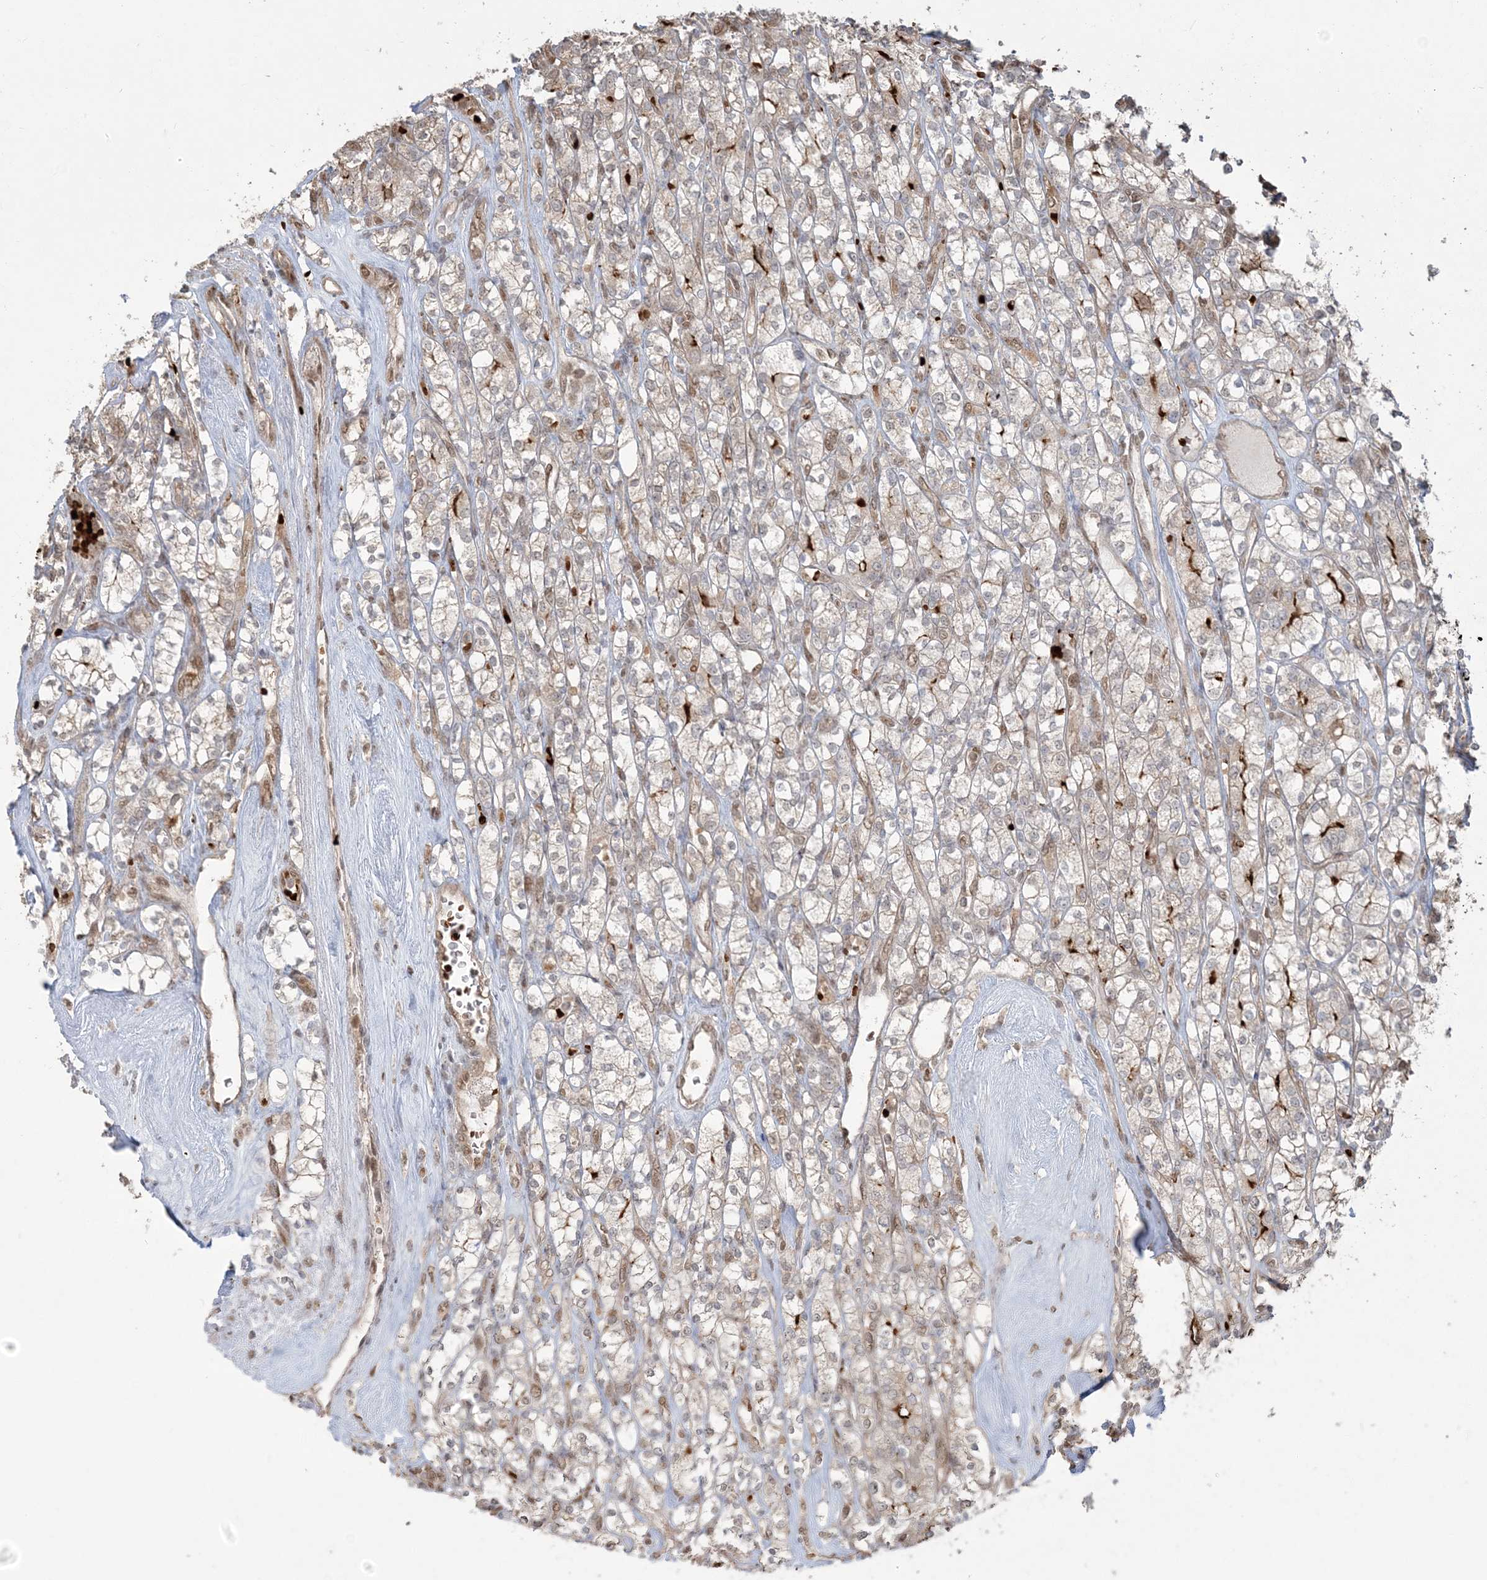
{"staining": {"intensity": "weak", "quantity": ">75%", "location": "cytoplasmic/membranous"}, "tissue": "renal cancer", "cell_type": "Tumor cells", "image_type": "cancer", "snomed": [{"axis": "morphology", "description": "Adenocarcinoma, NOS"}, {"axis": "topography", "description": "Kidney"}], "caption": "Protein expression analysis of renal adenocarcinoma demonstrates weak cytoplasmic/membranous positivity in approximately >75% of tumor cells.", "gene": "ABCF3", "patient": {"sex": "male", "age": 77}}